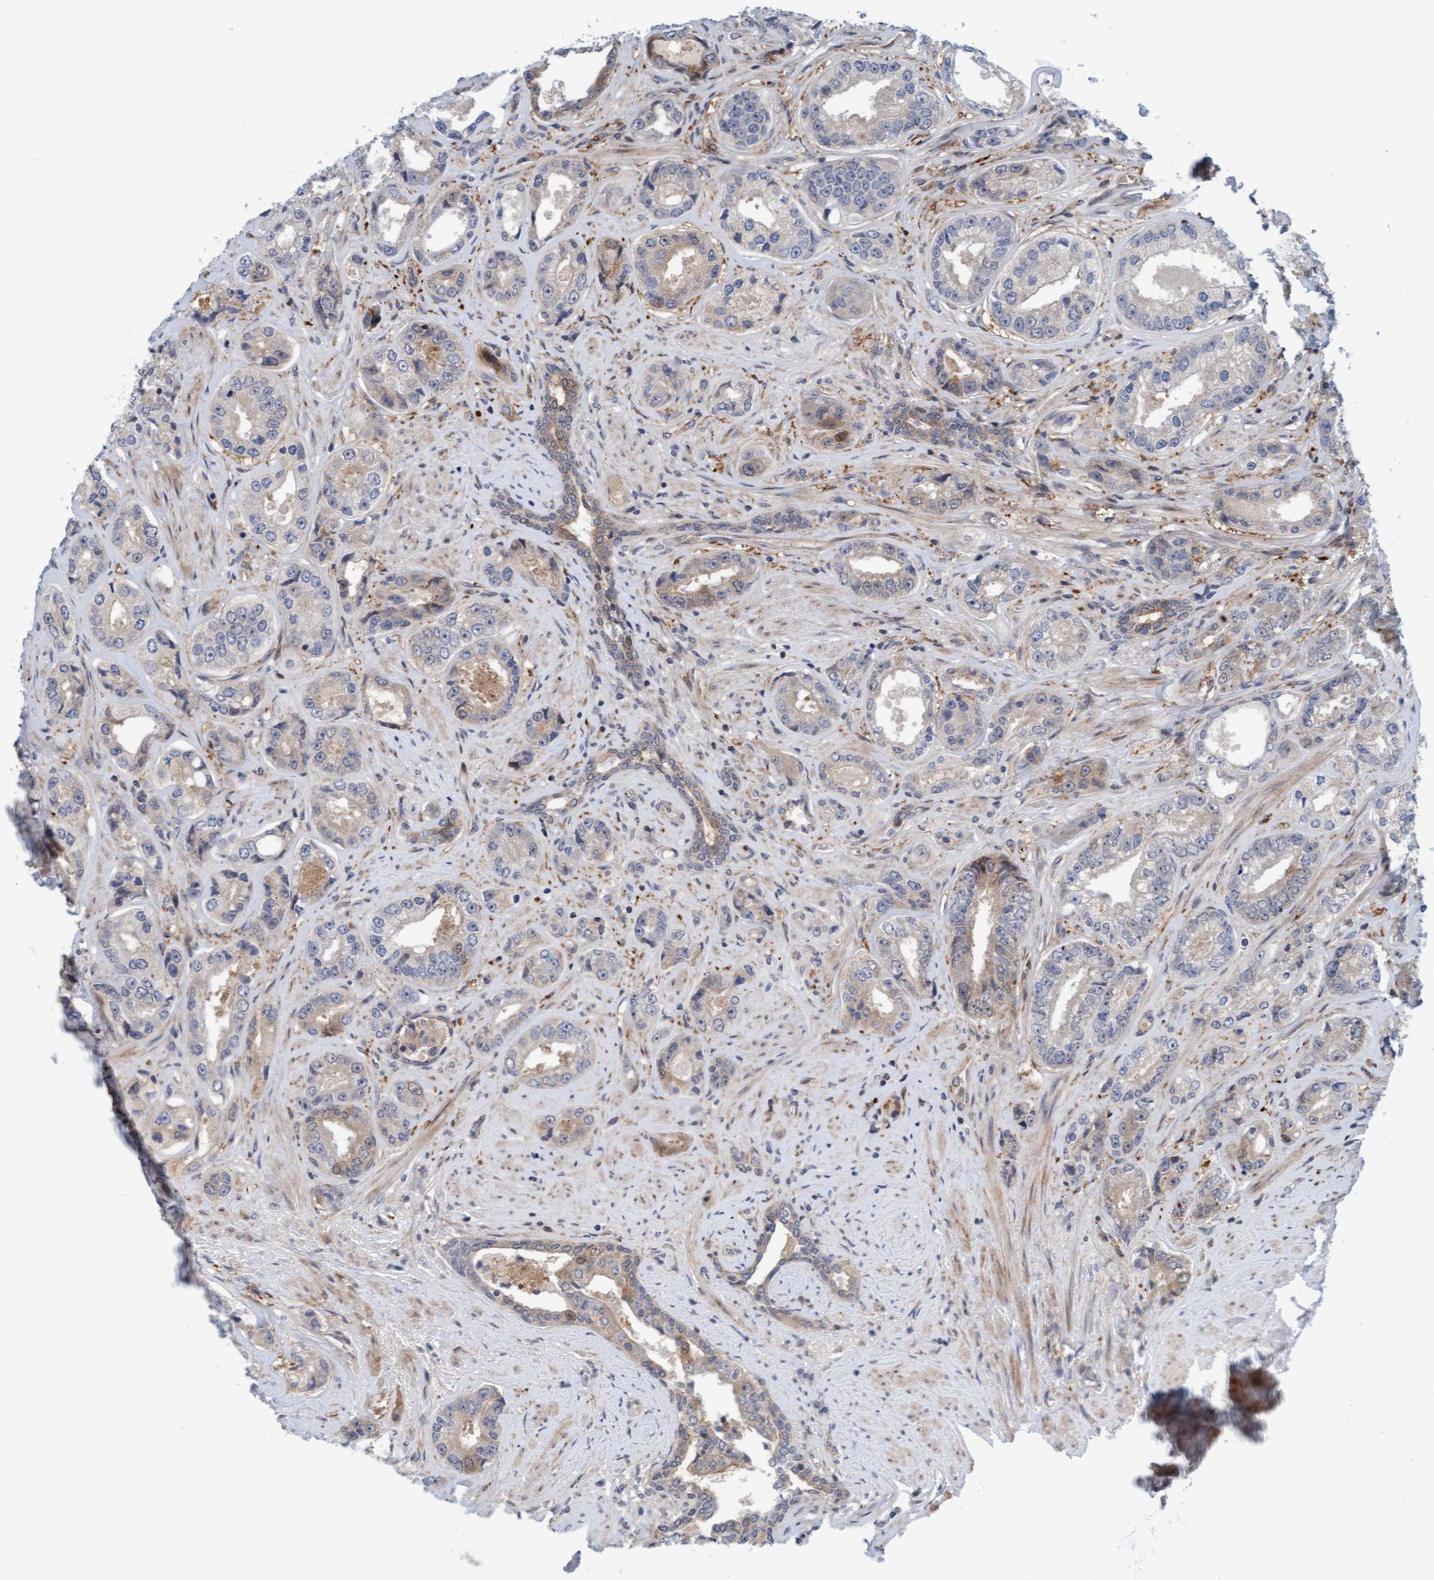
{"staining": {"intensity": "weak", "quantity": "<25%", "location": "cytoplasmic/membranous"}, "tissue": "prostate cancer", "cell_type": "Tumor cells", "image_type": "cancer", "snomed": [{"axis": "morphology", "description": "Adenocarcinoma, High grade"}, {"axis": "topography", "description": "Prostate"}], "caption": "Human adenocarcinoma (high-grade) (prostate) stained for a protein using immunohistochemistry (IHC) displays no positivity in tumor cells.", "gene": "EIF4EBP1", "patient": {"sex": "male", "age": 61}}